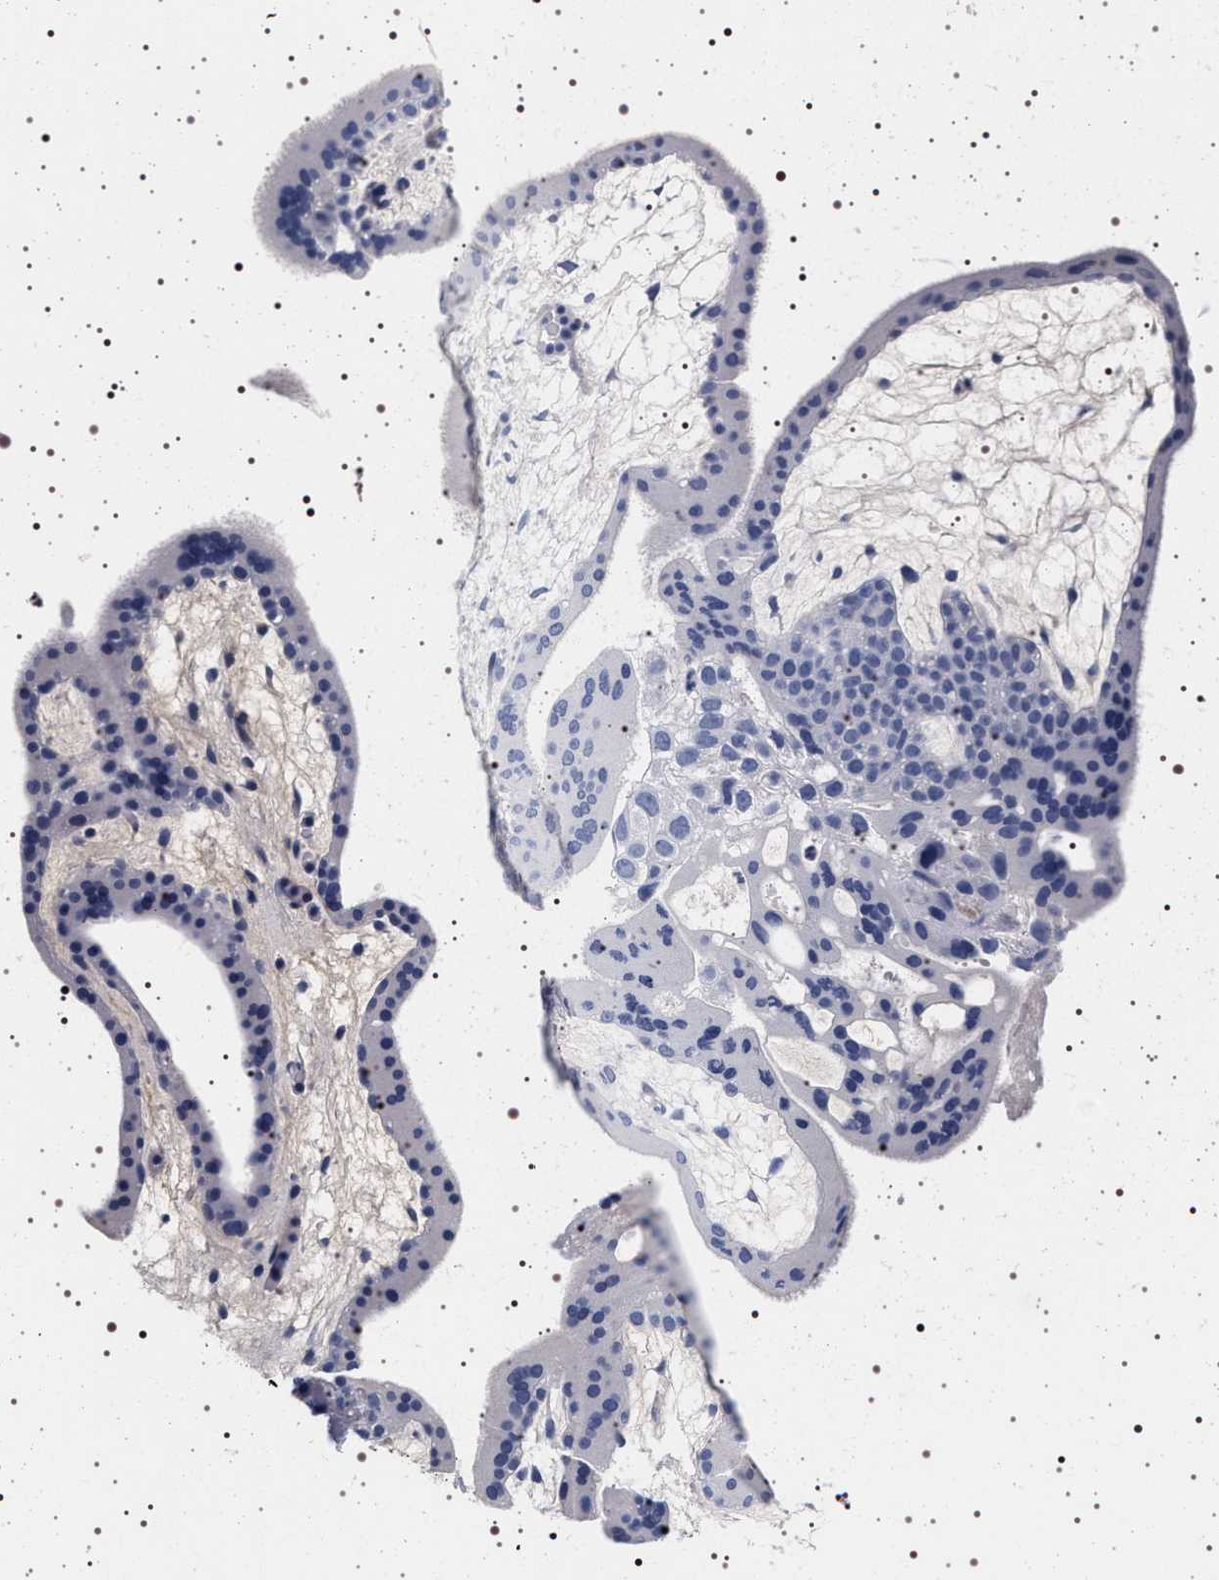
{"staining": {"intensity": "negative", "quantity": "none", "location": "none"}, "tissue": "placenta", "cell_type": "Decidual cells", "image_type": "normal", "snomed": [{"axis": "morphology", "description": "Normal tissue, NOS"}, {"axis": "topography", "description": "Placenta"}], "caption": "The image demonstrates no staining of decidual cells in unremarkable placenta. Brightfield microscopy of immunohistochemistry stained with DAB (3,3'-diaminobenzidine) (brown) and hematoxylin (blue), captured at high magnification.", "gene": "MAPK10", "patient": {"sex": "female", "age": 19}}